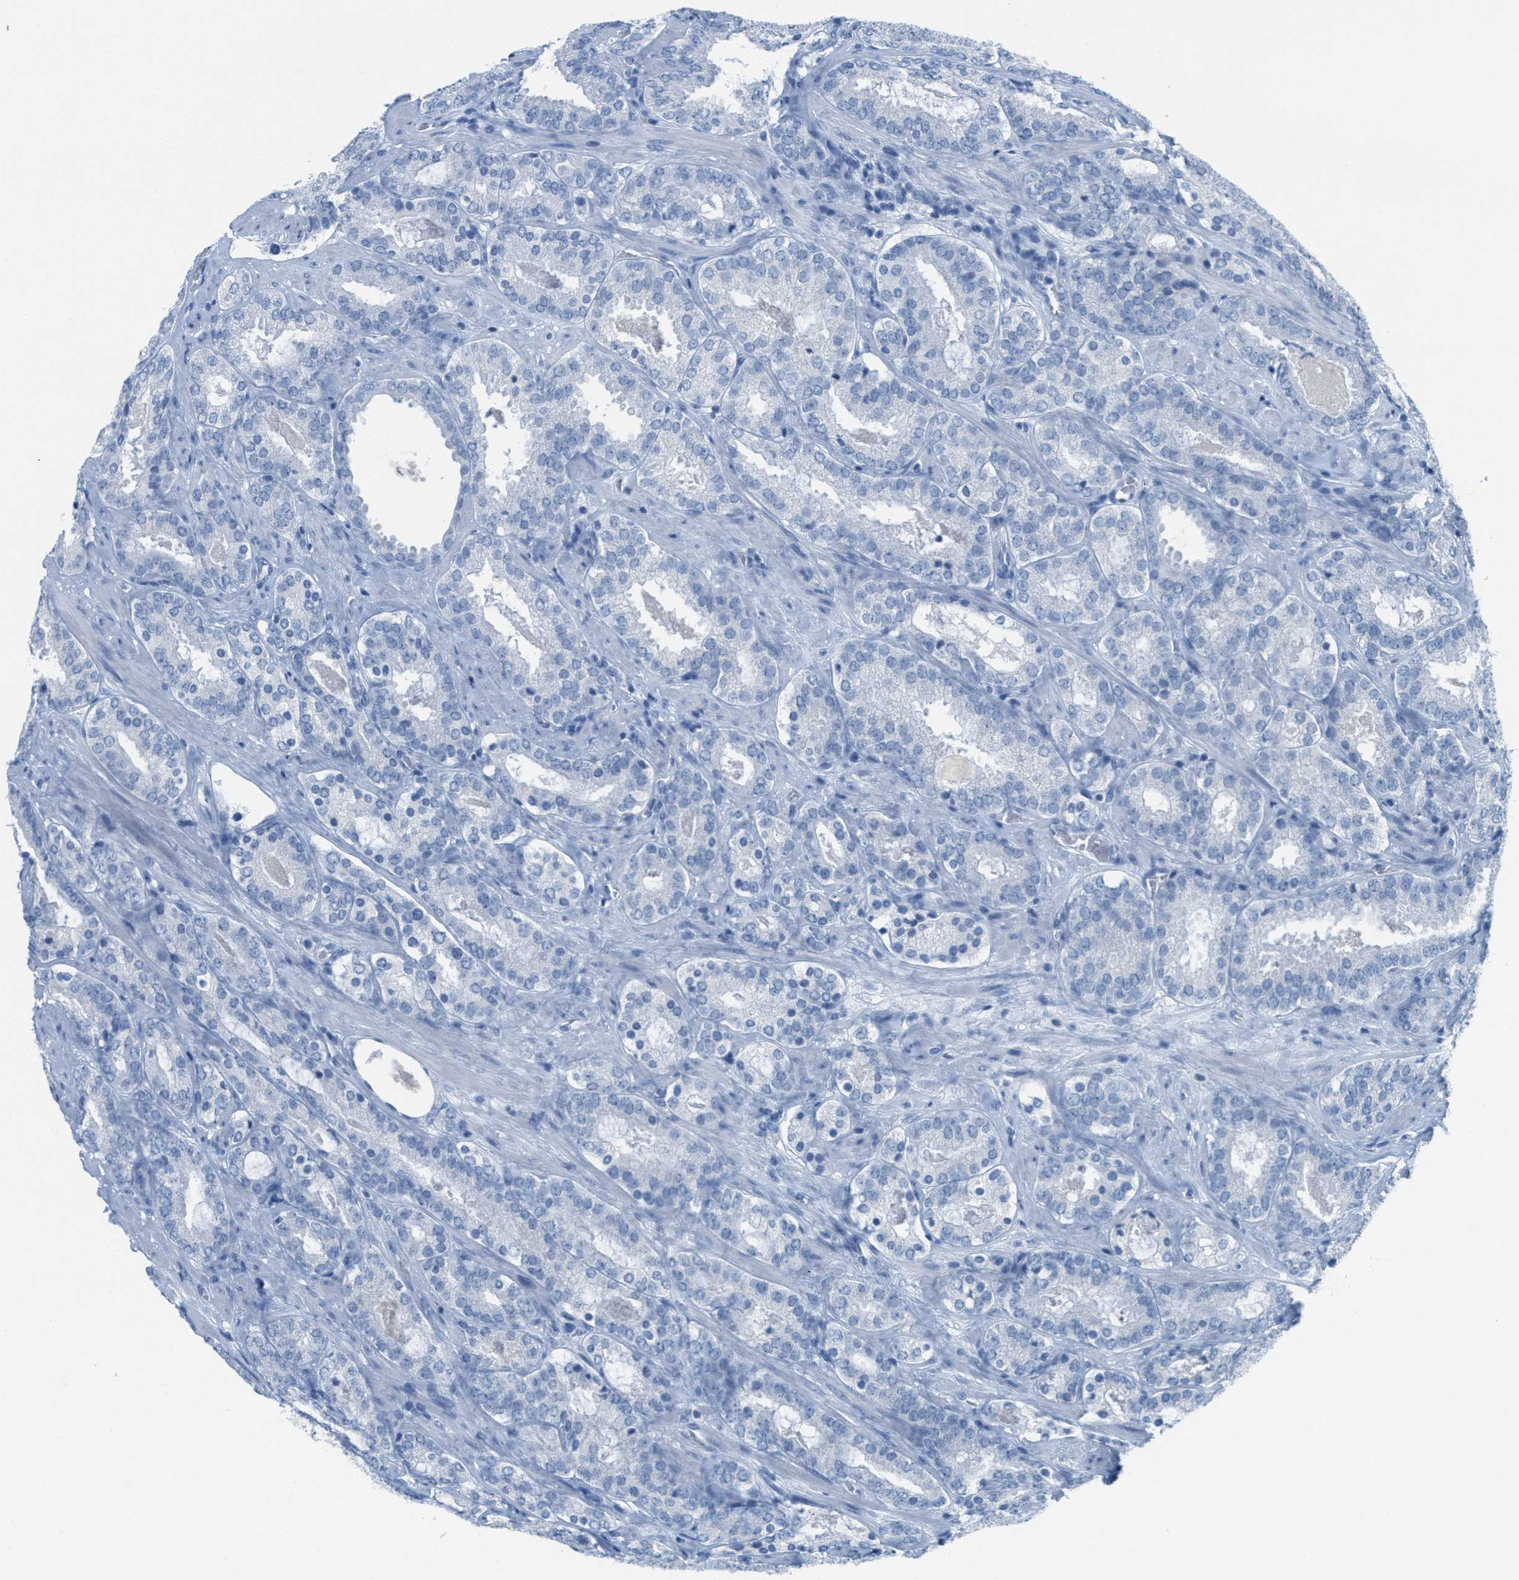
{"staining": {"intensity": "negative", "quantity": "none", "location": "none"}, "tissue": "prostate cancer", "cell_type": "Tumor cells", "image_type": "cancer", "snomed": [{"axis": "morphology", "description": "Adenocarcinoma, Low grade"}, {"axis": "topography", "description": "Prostate"}], "caption": "Adenocarcinoma (low-grade) (prostate) stained for a protein using immunohistochemistry shows no staining tumor cells.", "gene": "GPM6A", "patient": {"sex": "male", "age": 69}}